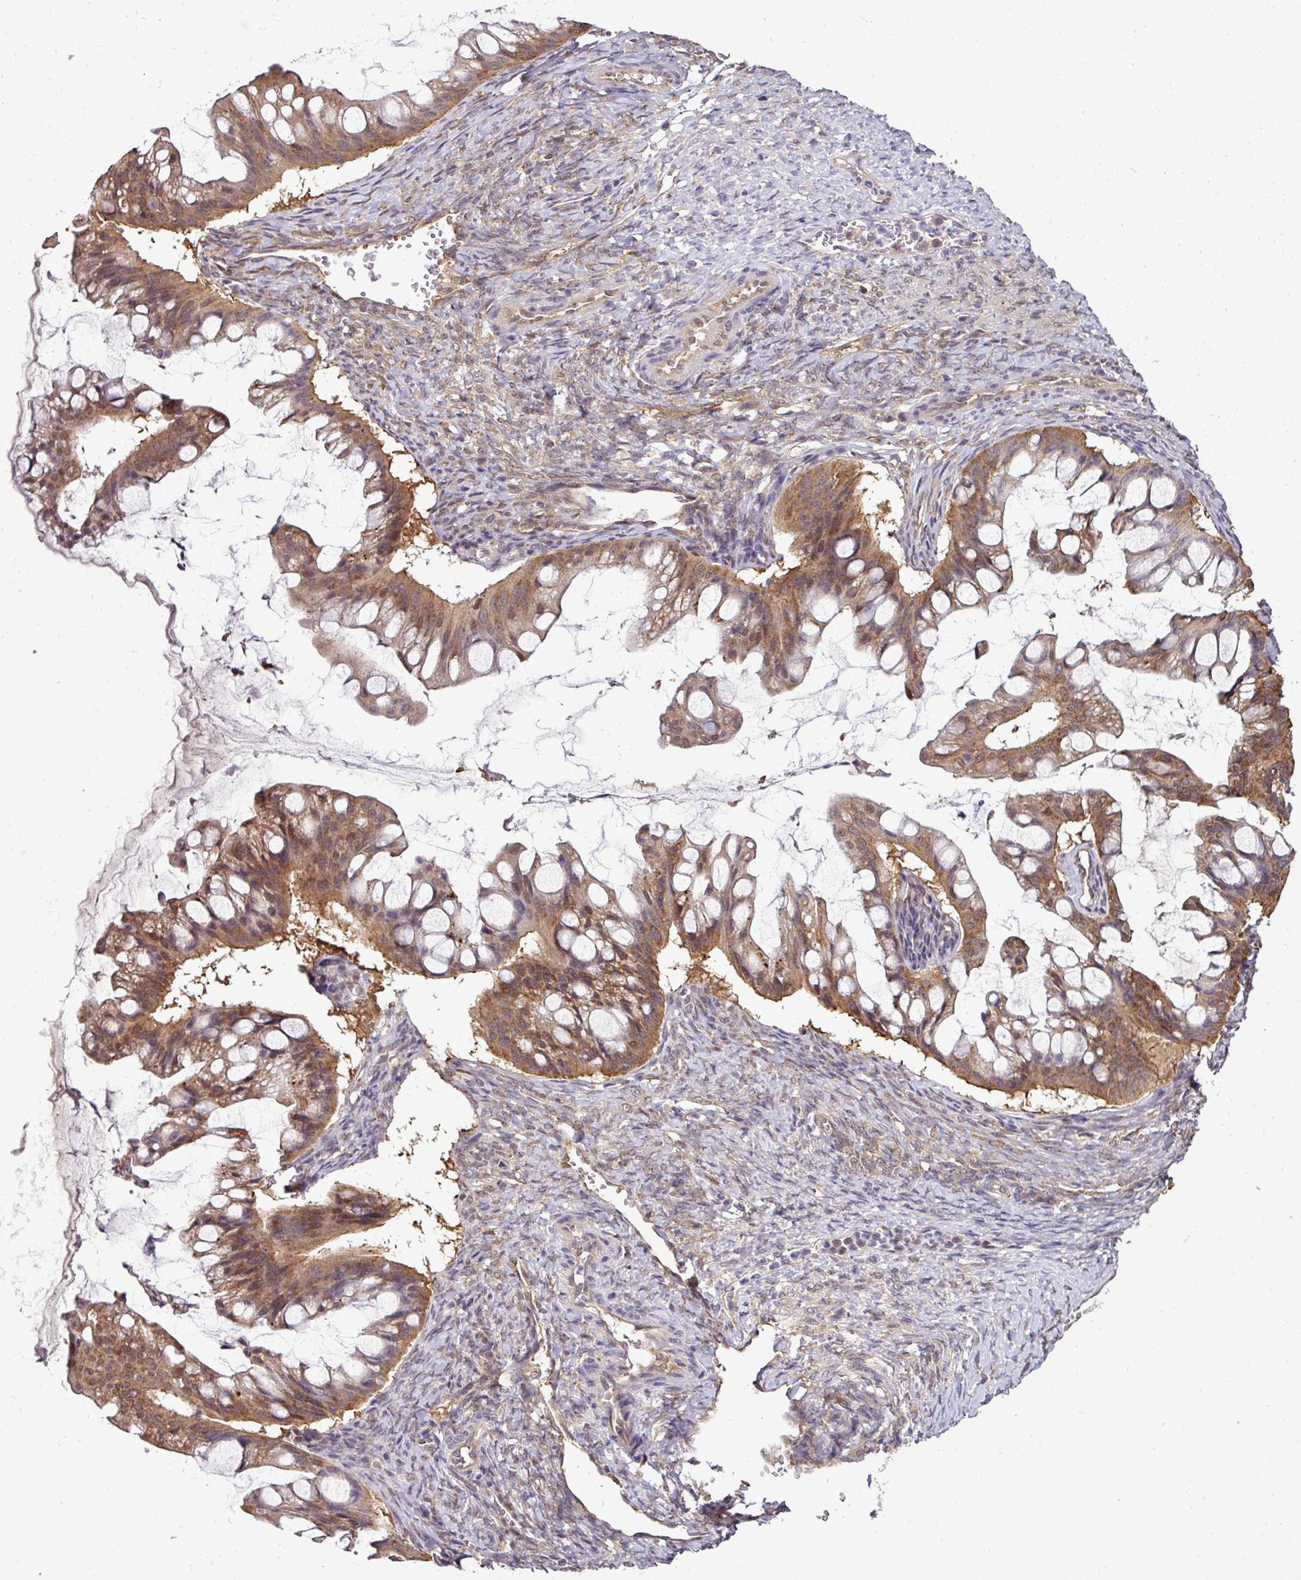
{"staining": {"intensity": "moderate", "quantity": ">75%", "location": "cytoplasmic/membranous"}, "tissue": "ovarian cancer", "cell_type": "Tumor cells", "image_type": "cancer", "snomed": [{"axis": "morphology", "description": "Cystadenocarcinoma, mucinous, NOS"}, {"axis": "topography", "description": "Ovary"}], "caption": "Immunohistochemistry micrograph of neoplastic tissue: human ovarian cancer (mucinous cystadenocarcinoma) stained using IHC displays medium levels of moderate protein expression localized specifically in the cytoplasmic/membranous of tumor cells, appearing as a cytoplasmic/membranous brown color.", "gene": "RBM4B", "patient": {"sex": "female", "age": 73}}